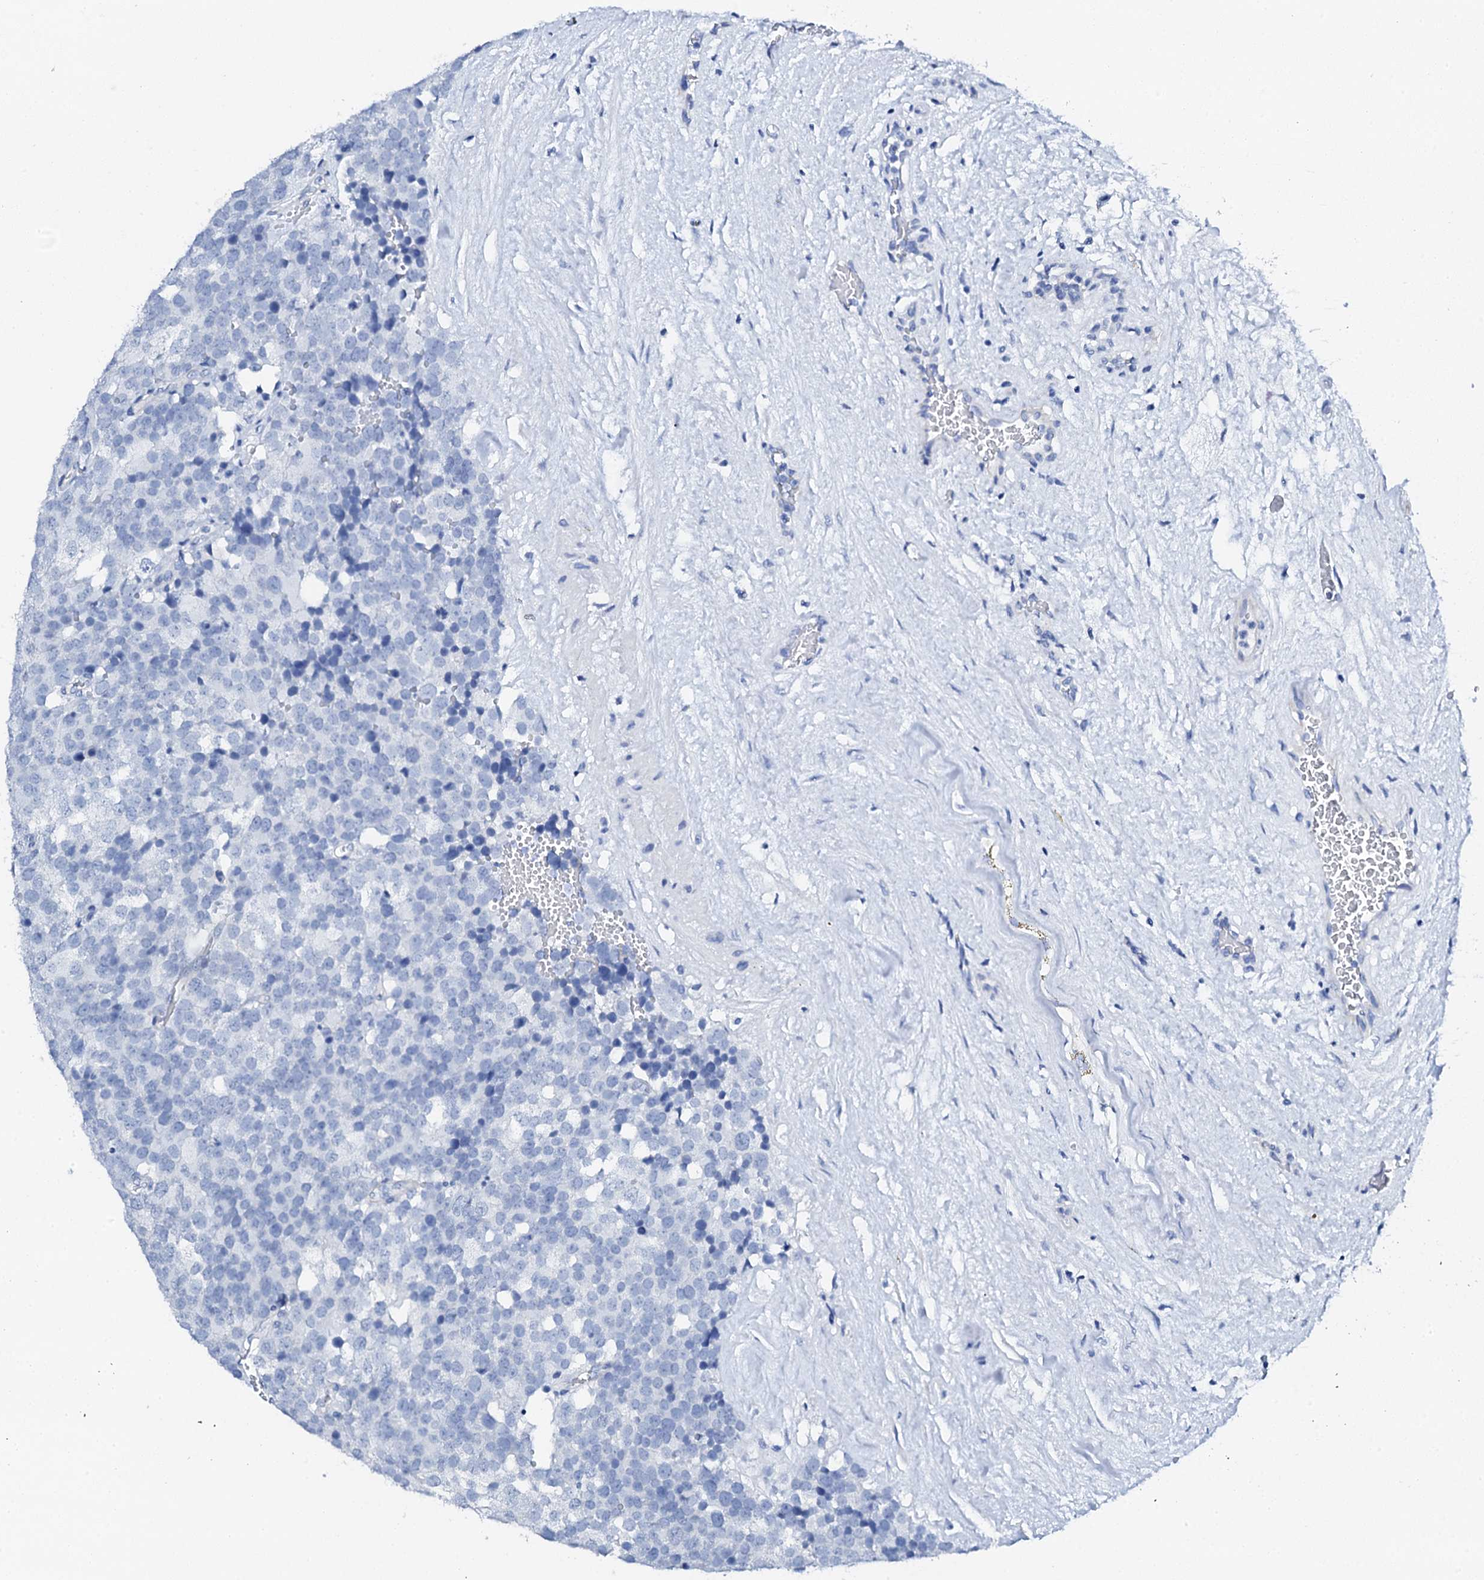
{"staining": {"intensity": "negative", "quantity": "none", "location": "none"}, "tissue": "testis cancer", "cell_type": "Tumor cells", "image_type": "cancer", "snomed": [{"axis": "morphology", "description": "Seminoma, NOS"}, {"axis": "topography", "description": "Testis"}], "caption": "This is an IHC photomicrograph of human testis cancer. There is no positivity in tumor cells.", "gene": "PTH", "patient": {"sex": "male", "age": 71}}